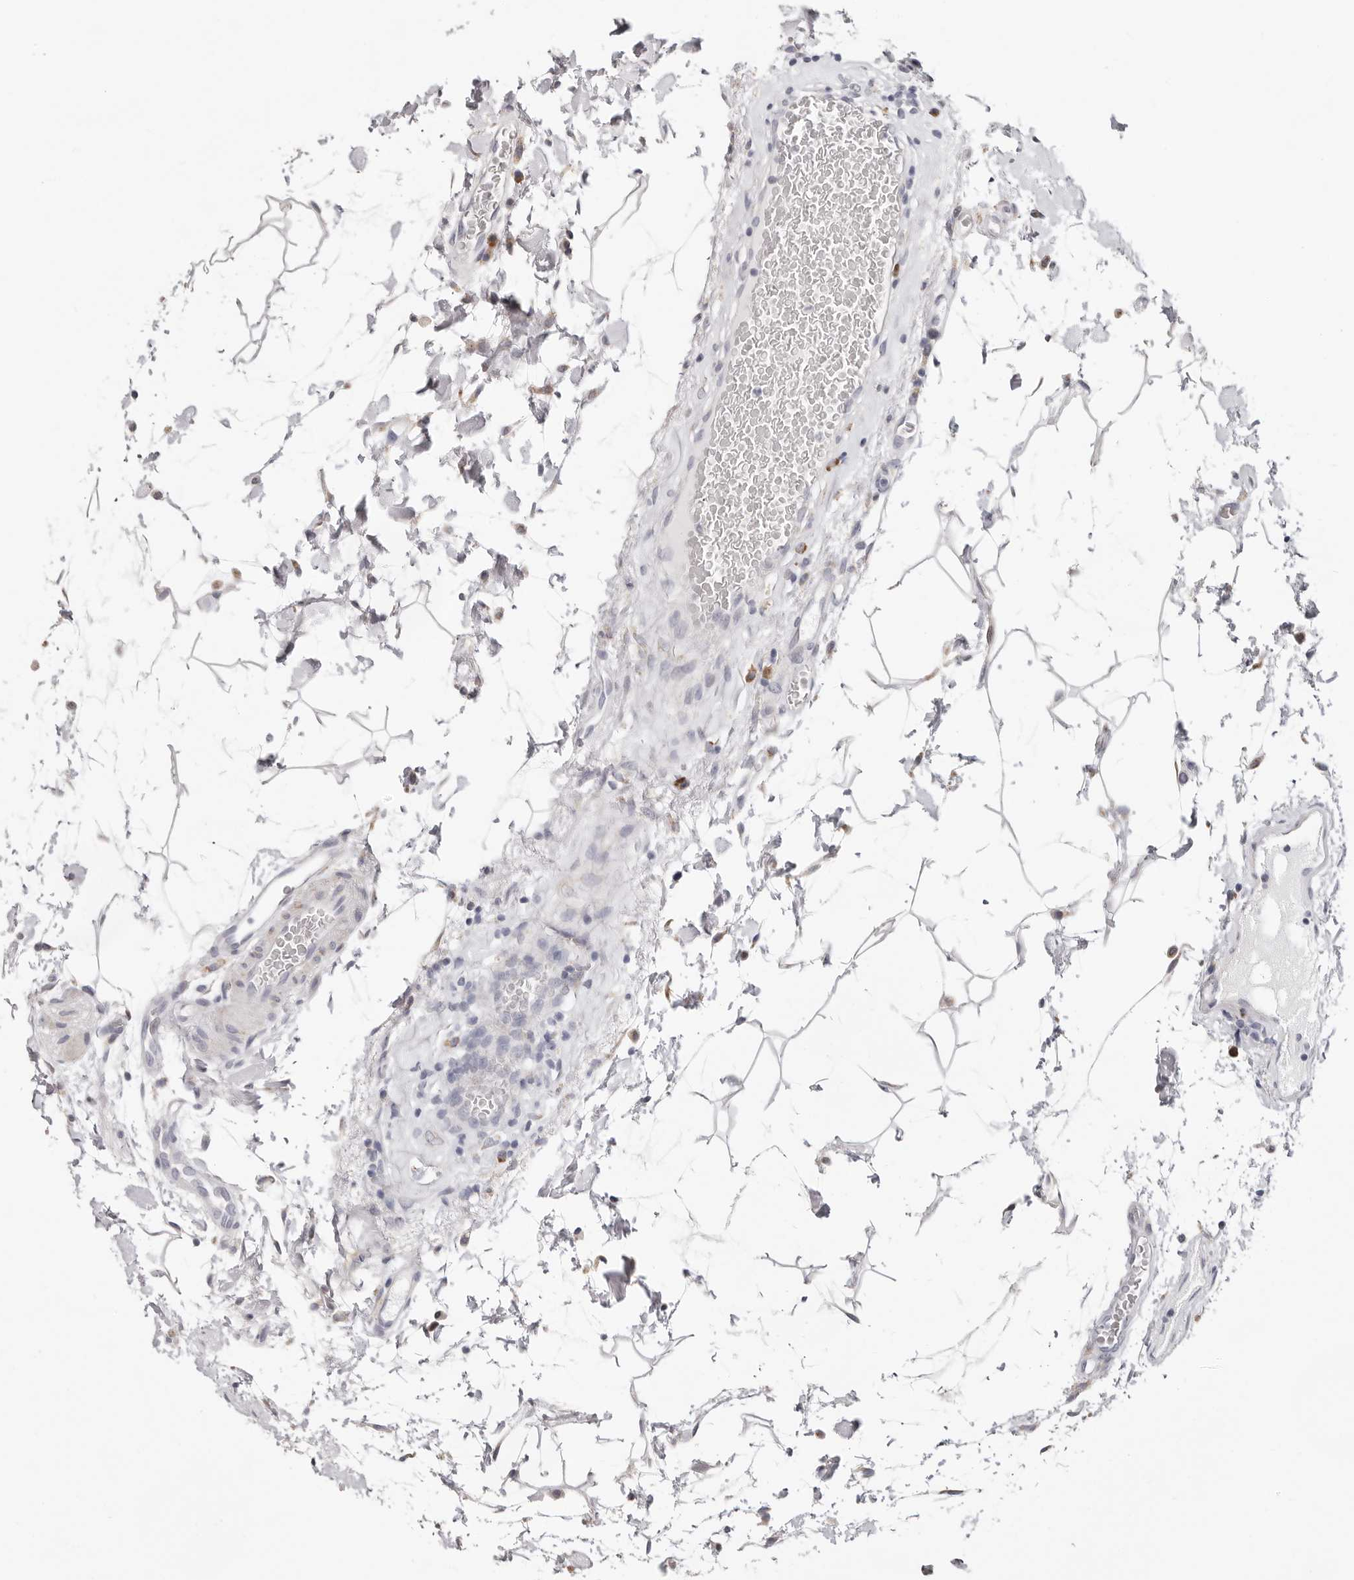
{"staining": {"intensity": "negative", "quantity": "none", "location": "none"}, "tissue": "colon", "cell_type": "Endothelial cells", "image_type": "normal", "snomed": [{"axis": "morphology", "description": "Normal tissue, NOS"}, {"axis": "topography", "description": "Colon"}], "caption": "Immunohistochemical staining of benign colon displays no significant positivity in endothelial cells.", "gene": "IL32", "patient": {"sex": "female", "age": 79}}